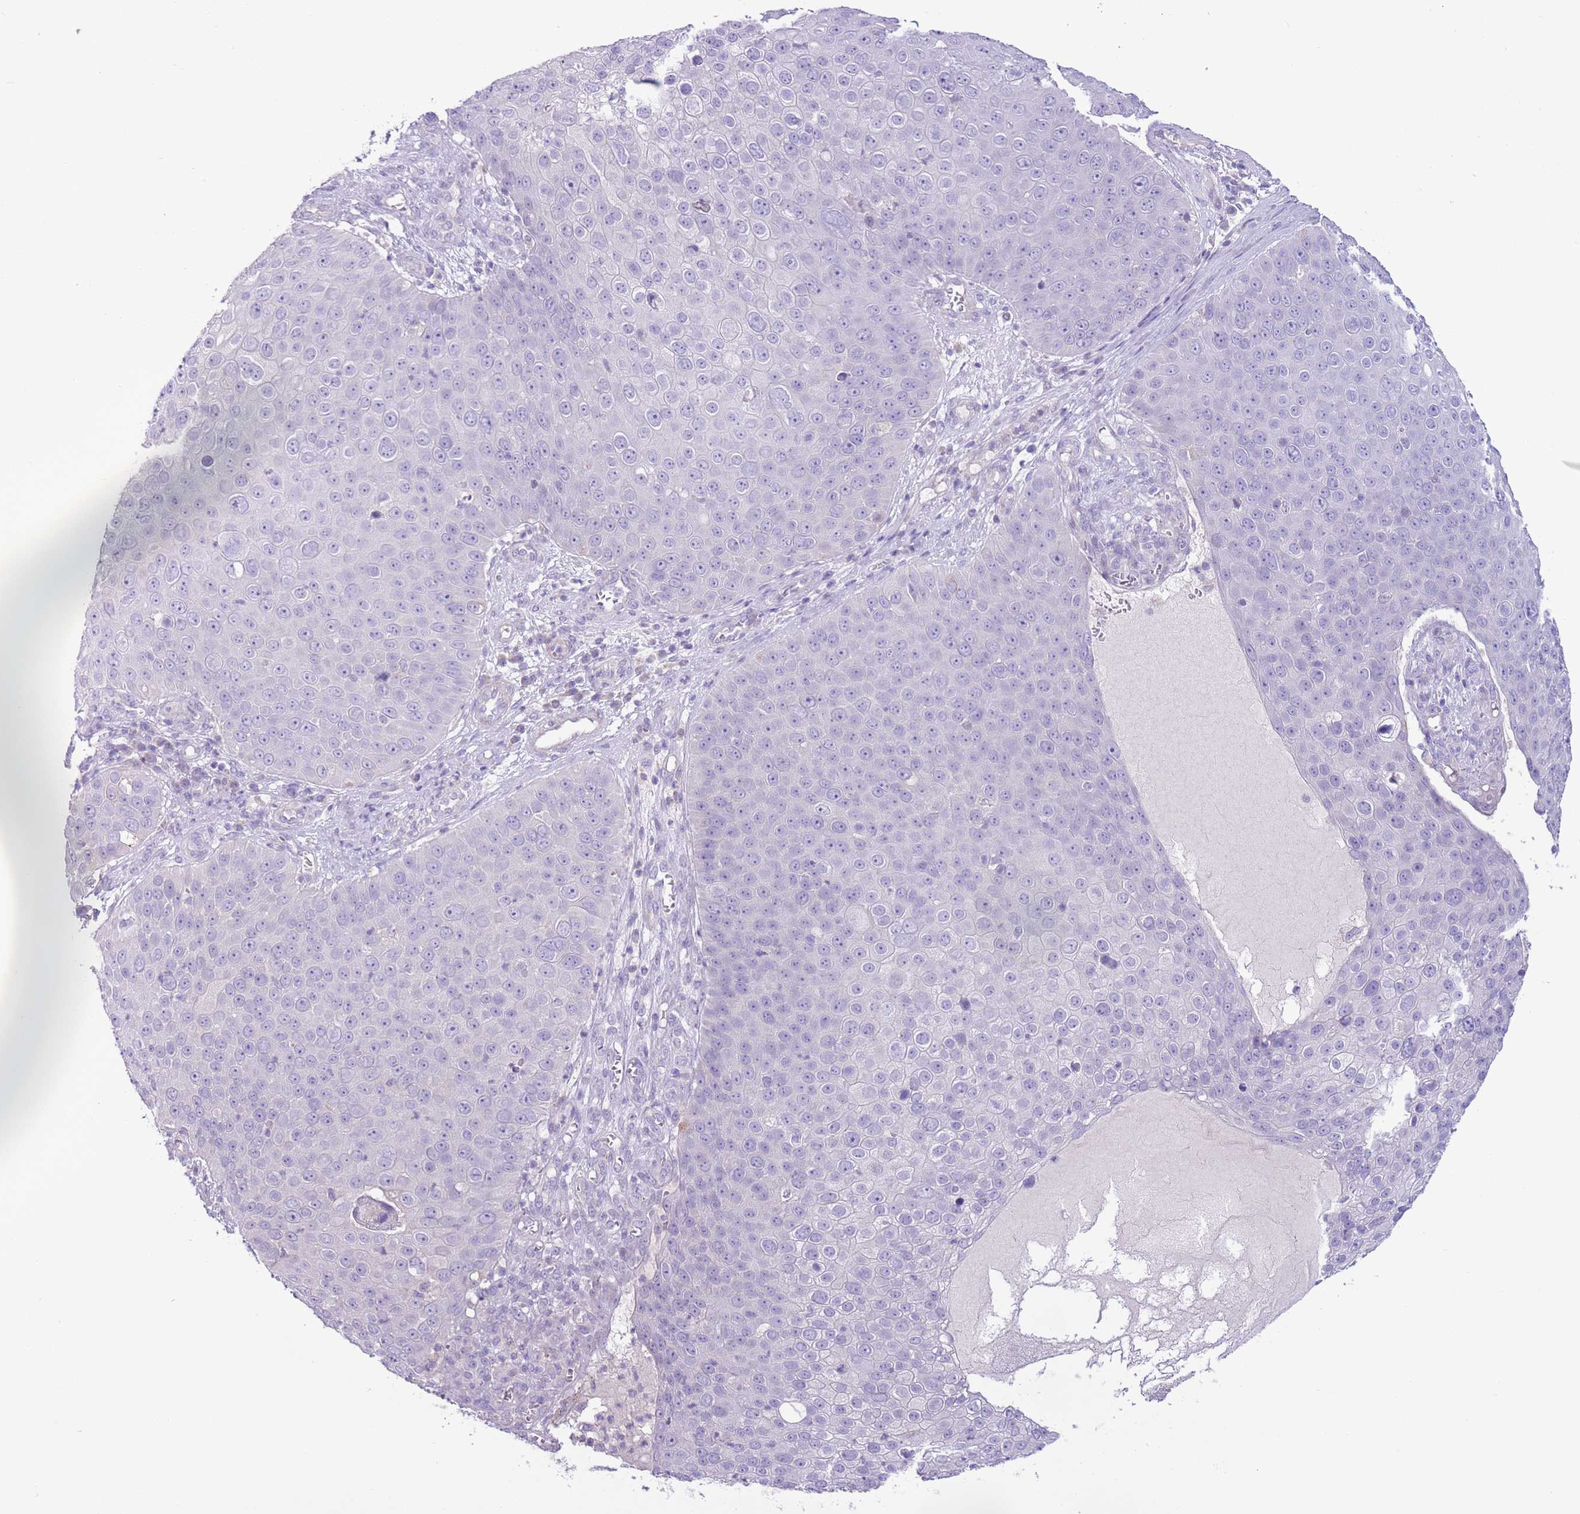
{"staining": {"intensity": "negative", "quantity": "none", "location": "none"}, "tissue": "skin cancer", "cell_type": "Tumor cells", "image_type": "cancer", "snomed": [{"axis": "morphology", "description": "Squamous cell carcinoma, NOS"}, {"axis": "topography", "description": "Skin"}], "caption": "Immunohistochemistry (IHC) of human squamous cell carcinoma (skin) reveals no expression in tumor cells.", "gene": "ZNF697", "patient": {"sex": "male", "age": 71}}